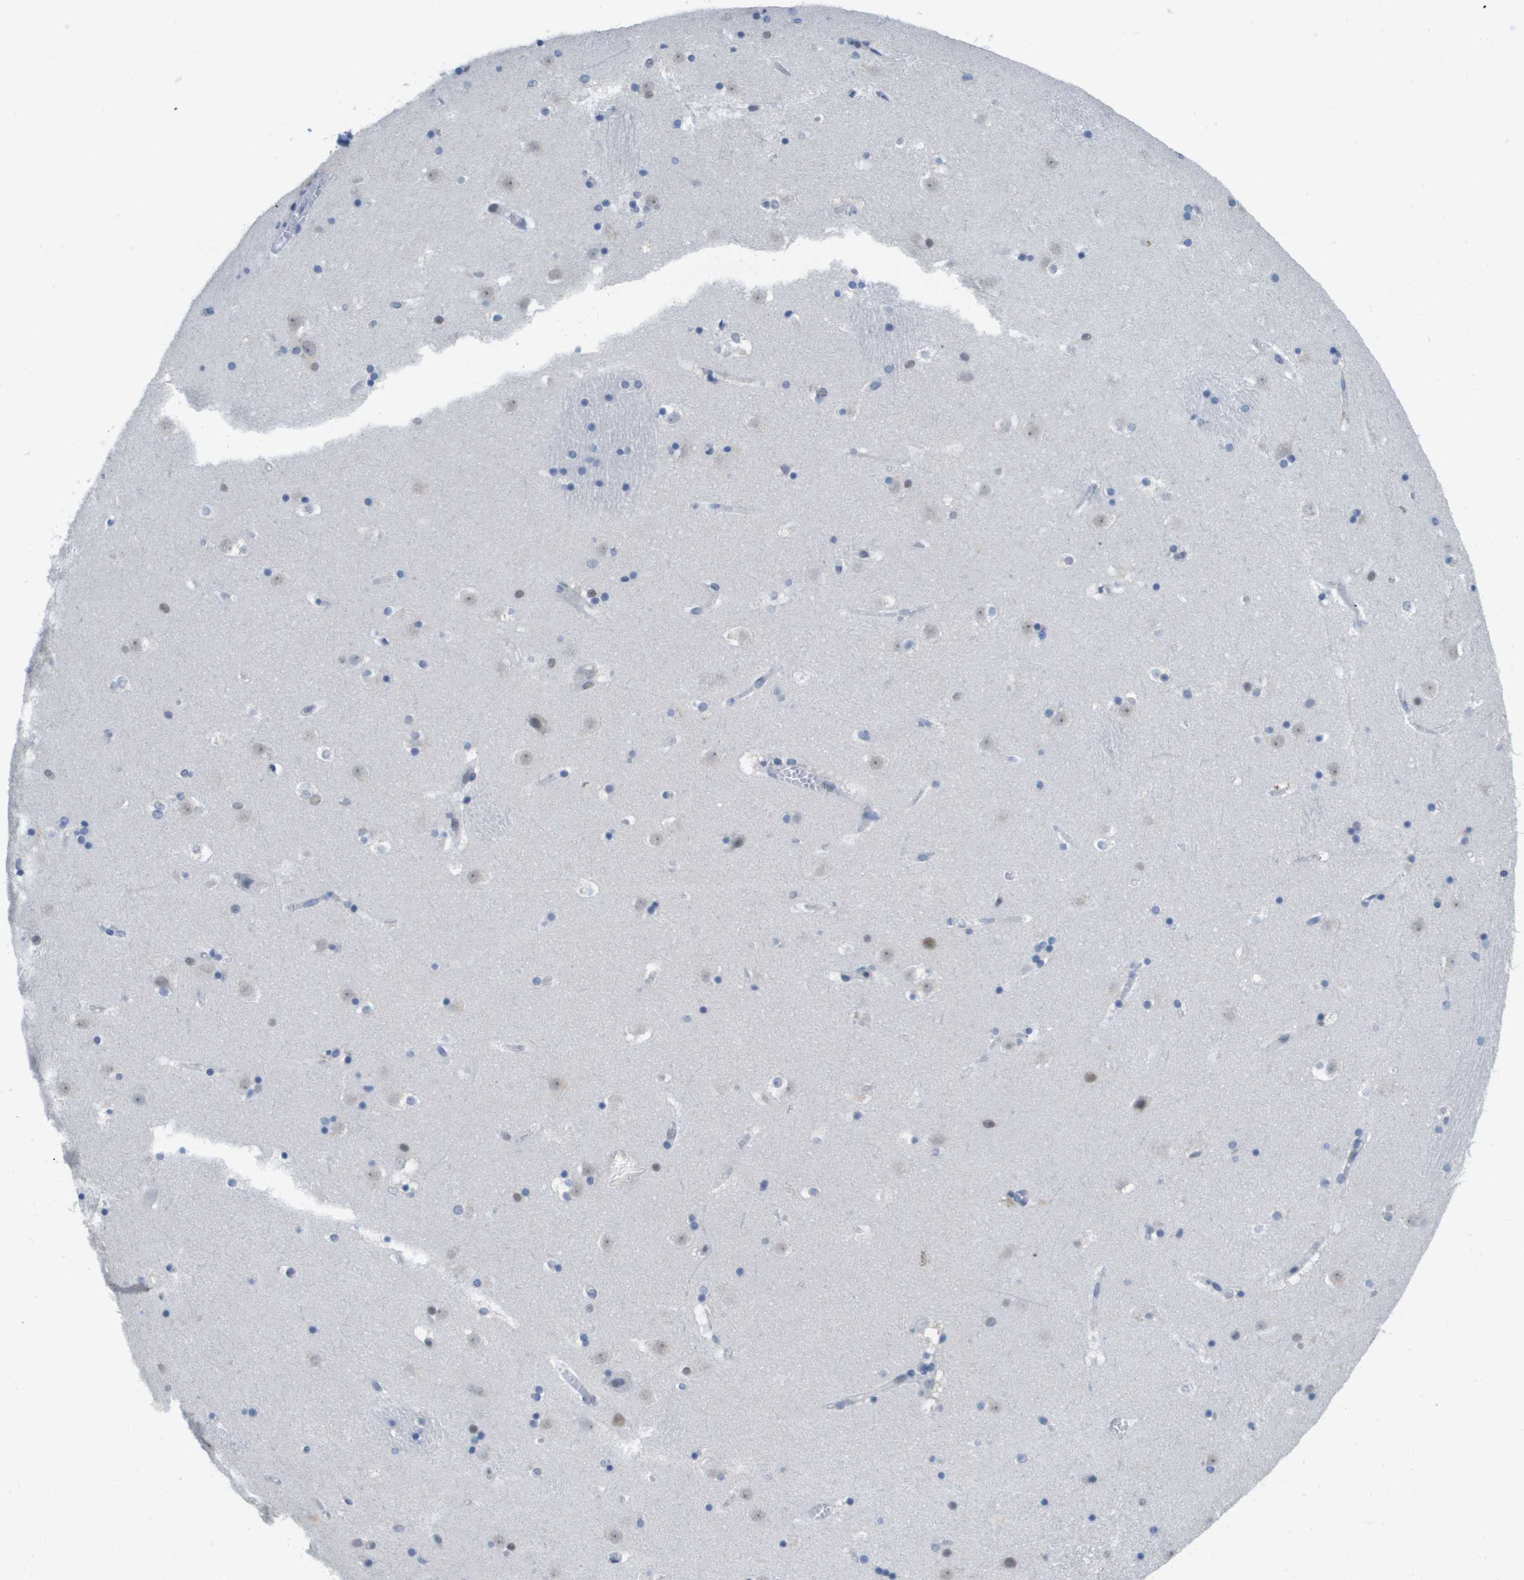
{"staining": {"intensity": "negative", "quantity": "none", "location": "none"}, "tissue": "caudate", "cell_type": "Glial cells", "image_type": "normal", "snomed": [{"axis": "morphology", "description": "Normal tissue, NOS"}, {"axis": "topography", "description": "Lateral ventricle wall"}], "caption": "Immunohistochemistry histopathology image of normal caudate stained for a protein (brown), which reveals no staining in glial cells. (Immunohistochemistry, brightfield microscopy, high magnification).", "gene": "TP53RK", "patient": {"sex": "male", "age": 45}}